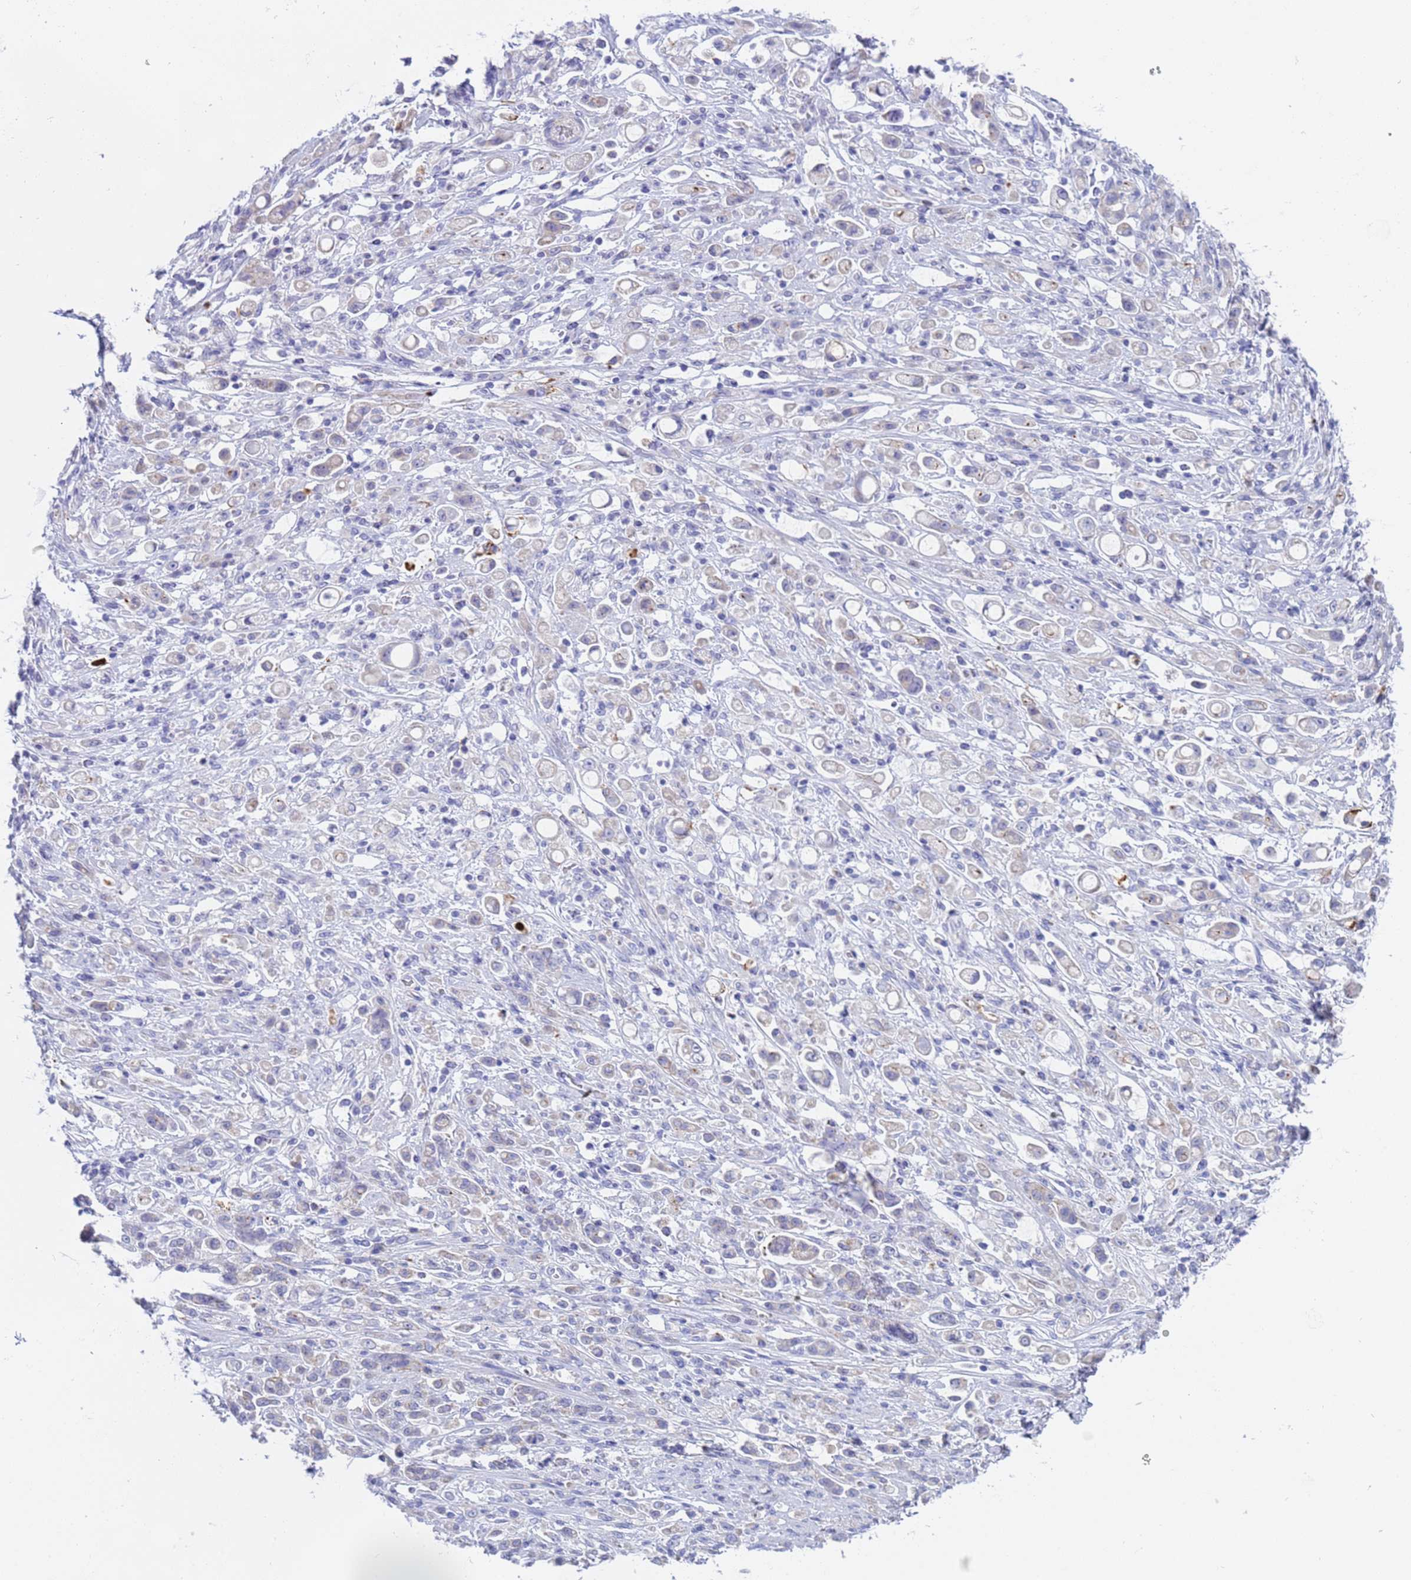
{"staining": {"intensity": "negative", "quantity": "none", "location": "none"}, "tissue": "stomach cancer", "cell_type": "Tumor cells", "image_type": "cancer", "snomed": [{"axis": "morphology", "description": "Adenocarcinoma, NOS"}, {"axis": "topography", "description": "Stomach"}], "caption": "This image is of stomach adenocarcinoma stained with IHC to label a protein in brown with the nuclei are counter-stained blue. There is no positivity in tumor cells.", "gene": "C4orf46", "patient": {"sex": "female", "age": 60}}